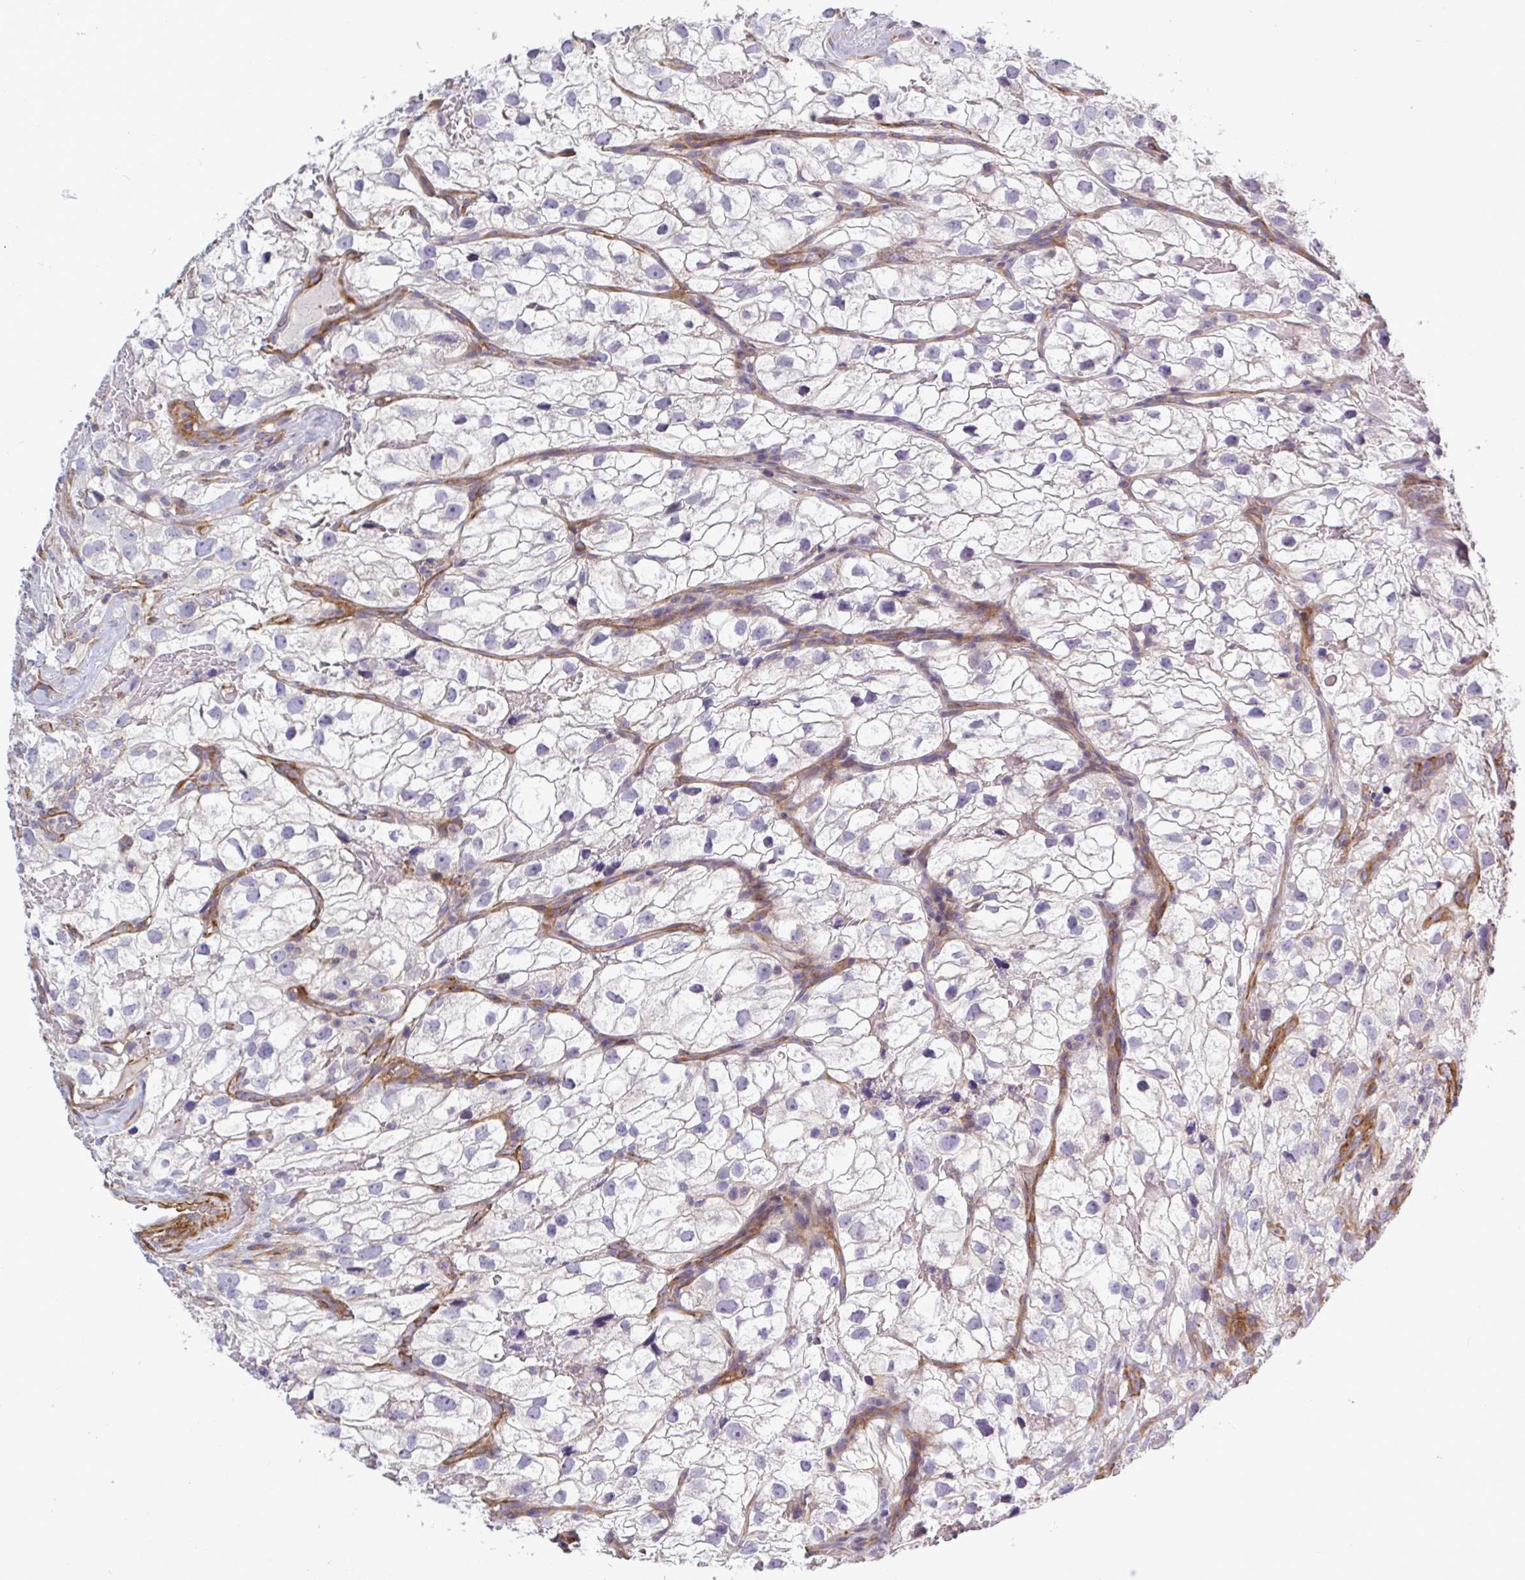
{"staining": {"intensity": "negative", "quantity": "none", "location": "none"}, "tissue": "renal cancer", "cell_type": "Tumor cells", "image_type": "cancer", "snomed": [{"axis": "morphology", "description": "Adenocarcinoma, NOS"}, {"axis": "topography", "description": "Kidney"}], "caption": "The photomicrograph exhibits no significant expression in tumor cells of renal cancer. The staining is performed using DAB (3,3'-diaminobenzidine) brown chromogen with nuclei counter-stained in using hematoxylin.", "gene": "SHISA7", "patient": {"sex": "male", "age": 59}}